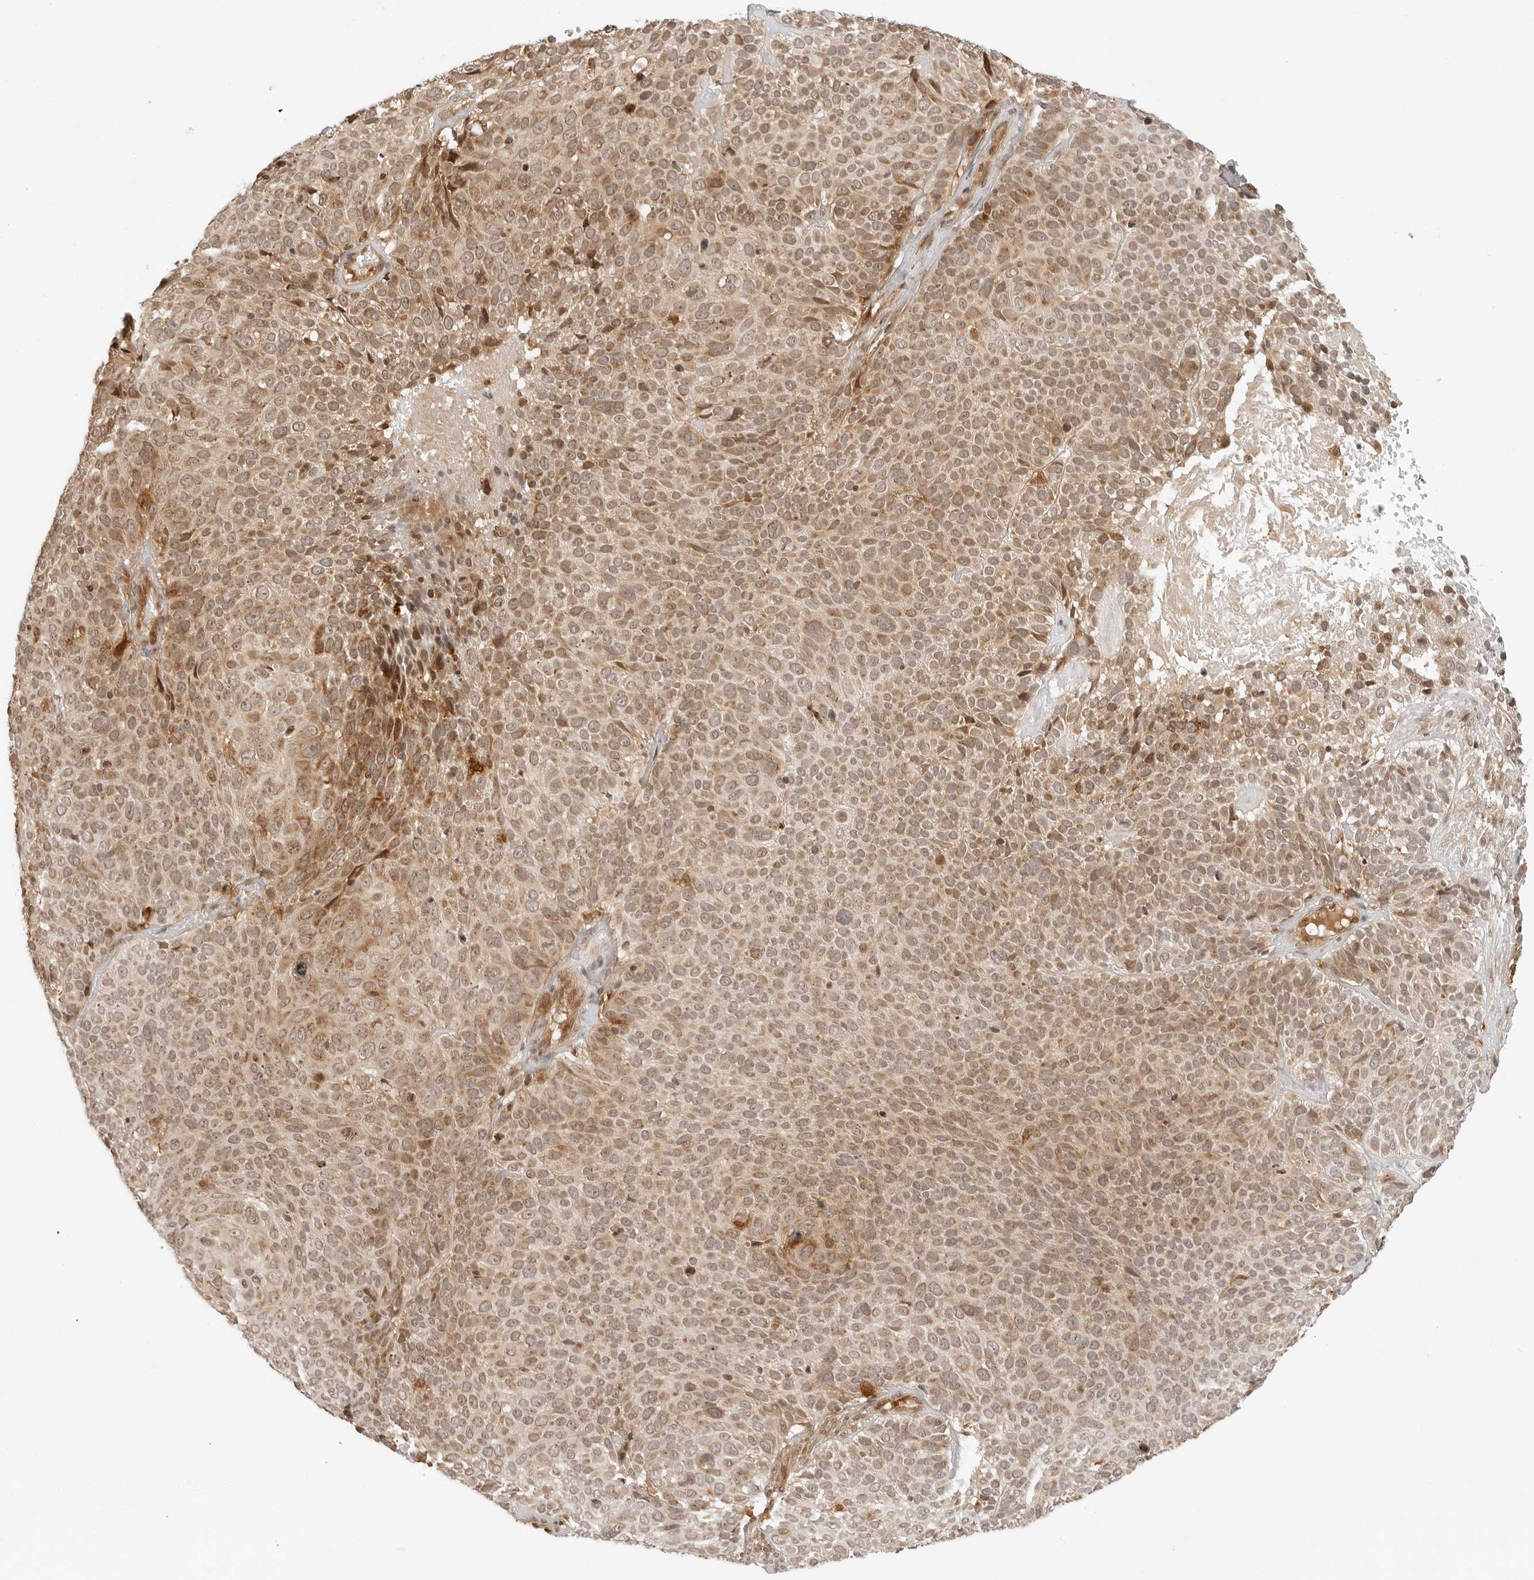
{"staining": {"intensity": "moderate", "quantity": ">75%", "location": "cytoplasmic/membranous"}, "tissue": "cervical cancer", "cell_type": "Tumor cells", "image_type": "cancer", "snomed": [{"axis": "morphology", "description": "Squamous cell carcinoma, NOS"}, {"axis": "topography", "description": "Cervix"}], "caption": "Tumor cells exhibit moderate cytoplasmic/membranous expression in about >75% of cells in cervical cancer (squamous cell carcinoma).", "gene": "RC3H1", "patient": {"sex": "female", "age": 74}}